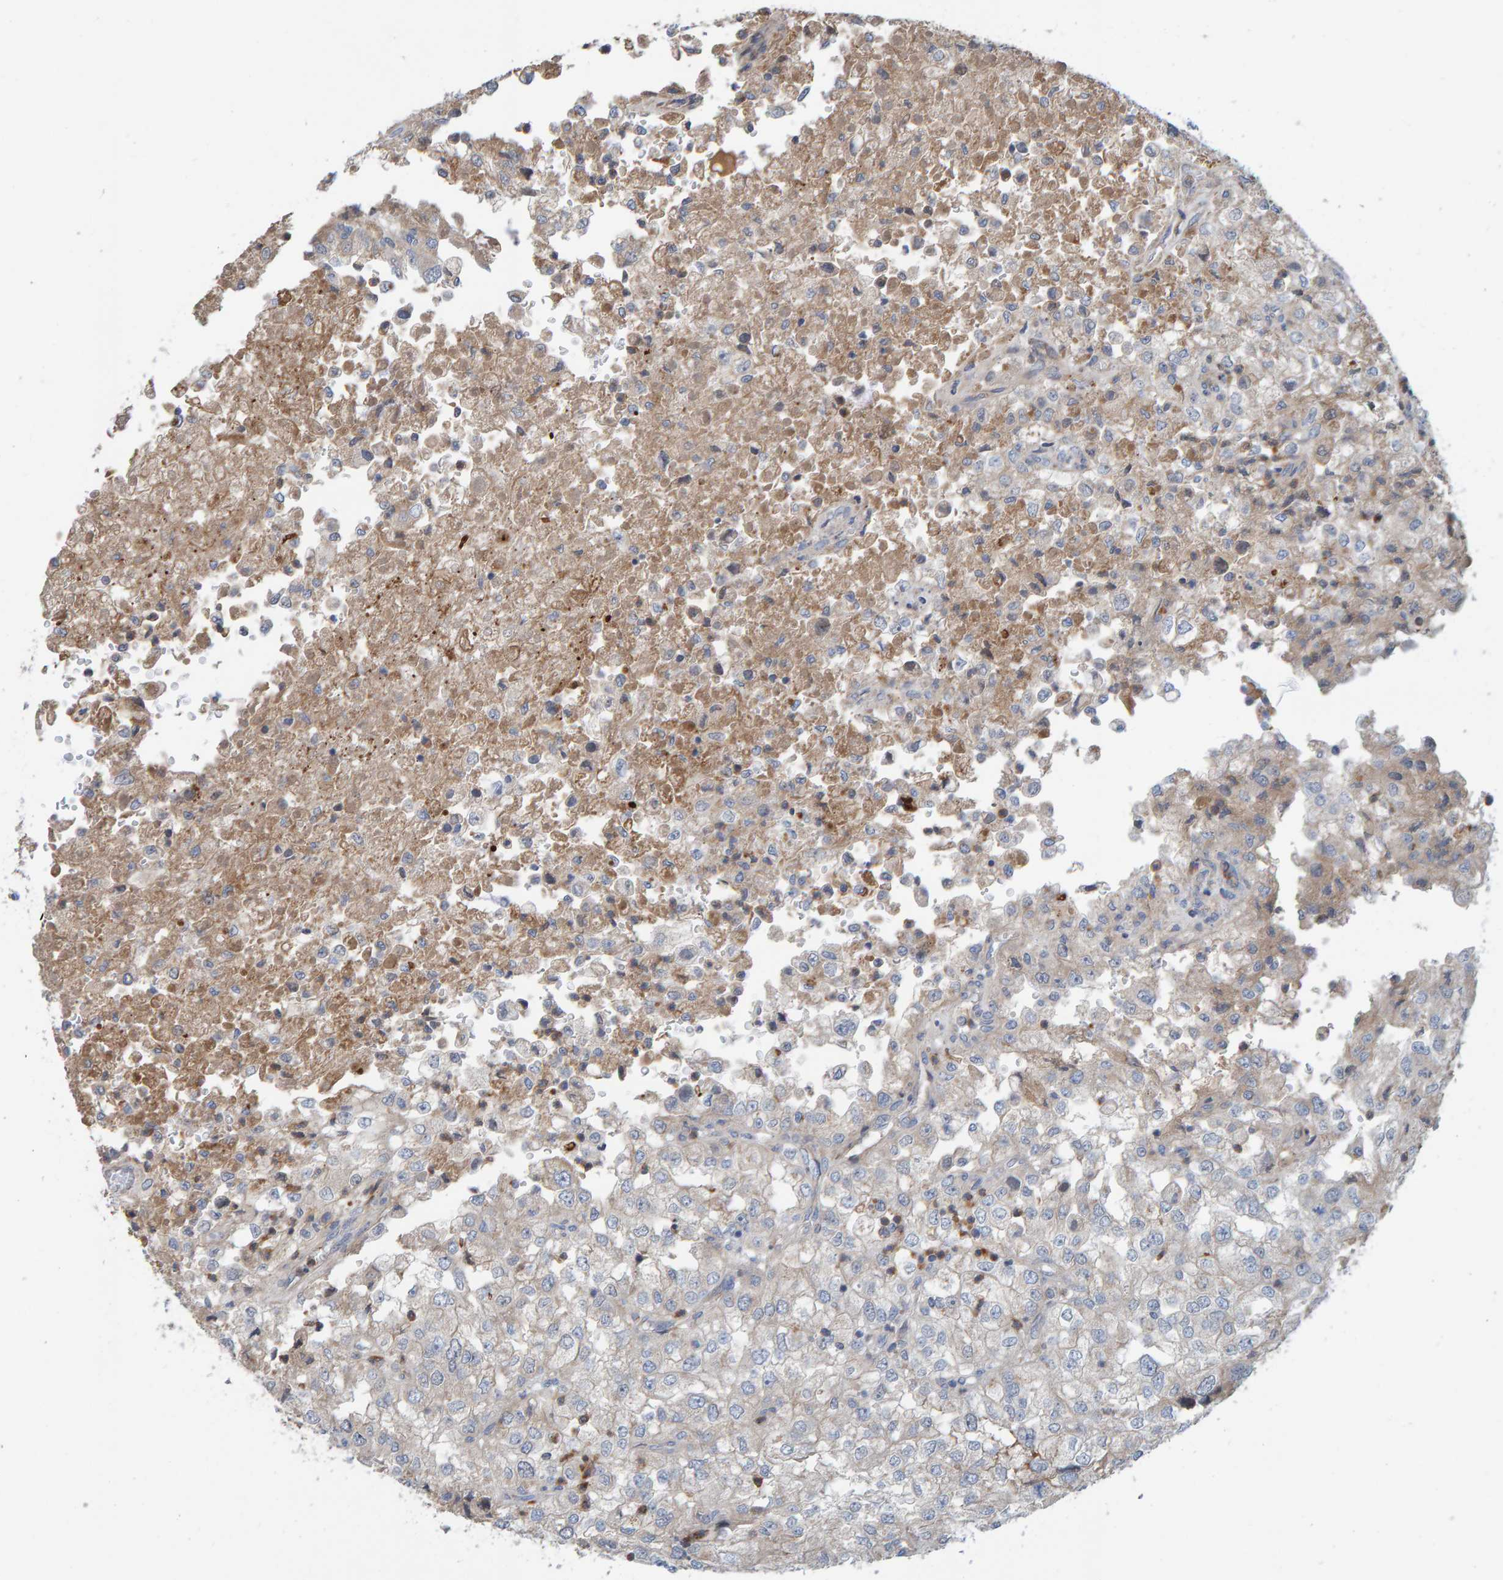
{"staining": {"intensity": "weak", "quantity": "<25%", "location": "cytoplasmic/membranous"}, "tissue": "renal cancer", "cell_type": "Tumor cells", "image_type": "cancer", "snomed": [{"axis": "morphology", "description": "Adenocarcinoma, NOS"}, {"axis": "topography", "description": "Kidney"}], "caption": "Human adenocarcinoma (renal) stained for a protein using immunohistochemistry (IHC) displays no expression in tumor cells.", "gene": "KIAA0753", "patient": {"sex": "female", "age": 54}}